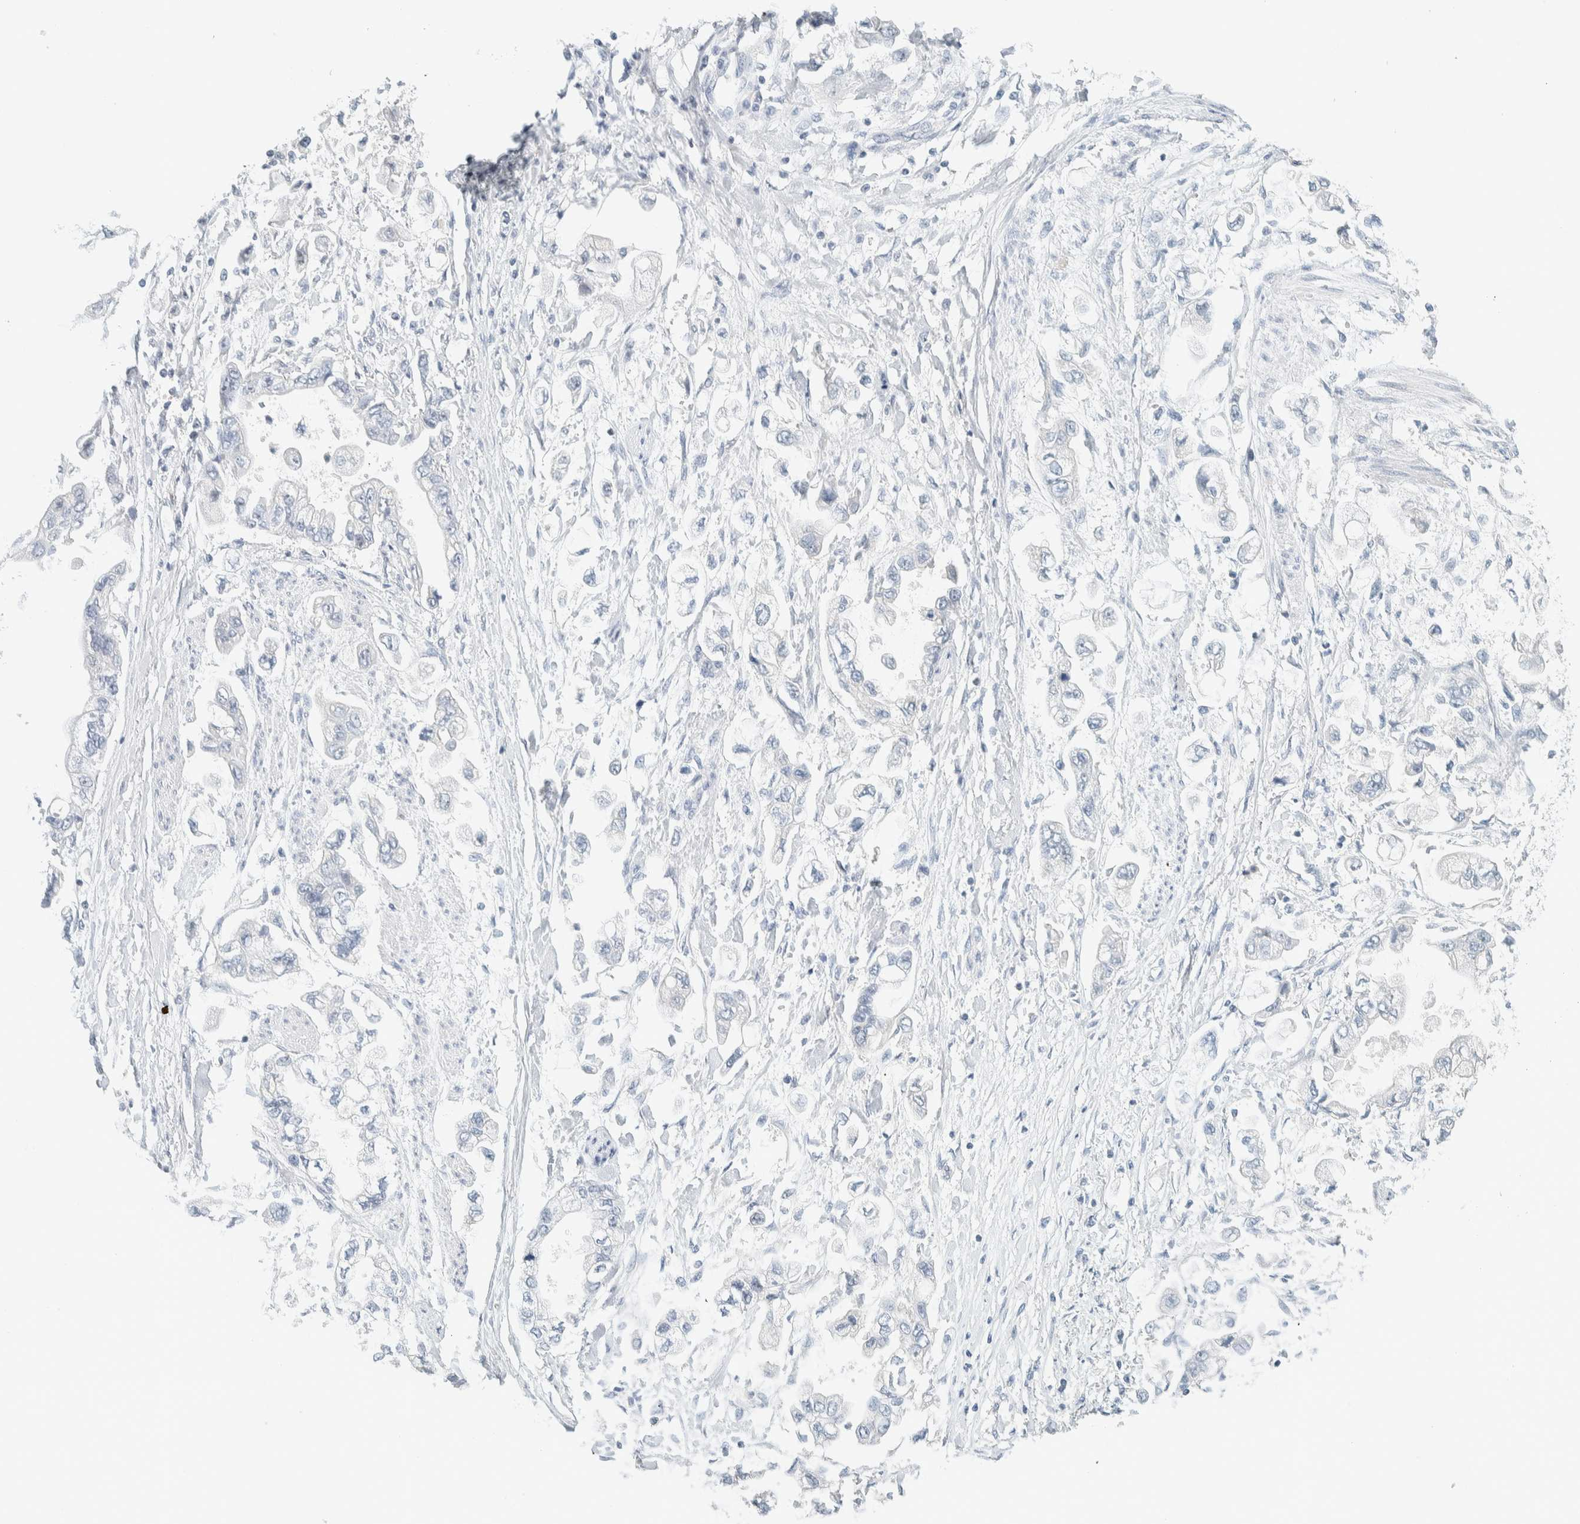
{"staining": {"intensity": "negative", "quantity": "none", "location": "none"}, "tissue": "stomach cancer", "cell_type": "Tumor cells", "image_type": "cancer", "snomed": [{"axis": "morphology", "description": "Normal tissue, NOS"}, {"axis": "morphology", "description": "Adenocarcinoma, NOS"}, {"axis": "topography", "description": "Stomach"}], "caption": "Tumor cells show no significant positivity in stomach cancer (adenocarcinoma).", "gene": "NDE1", "patient": {"sex": "male", "age": 62}}